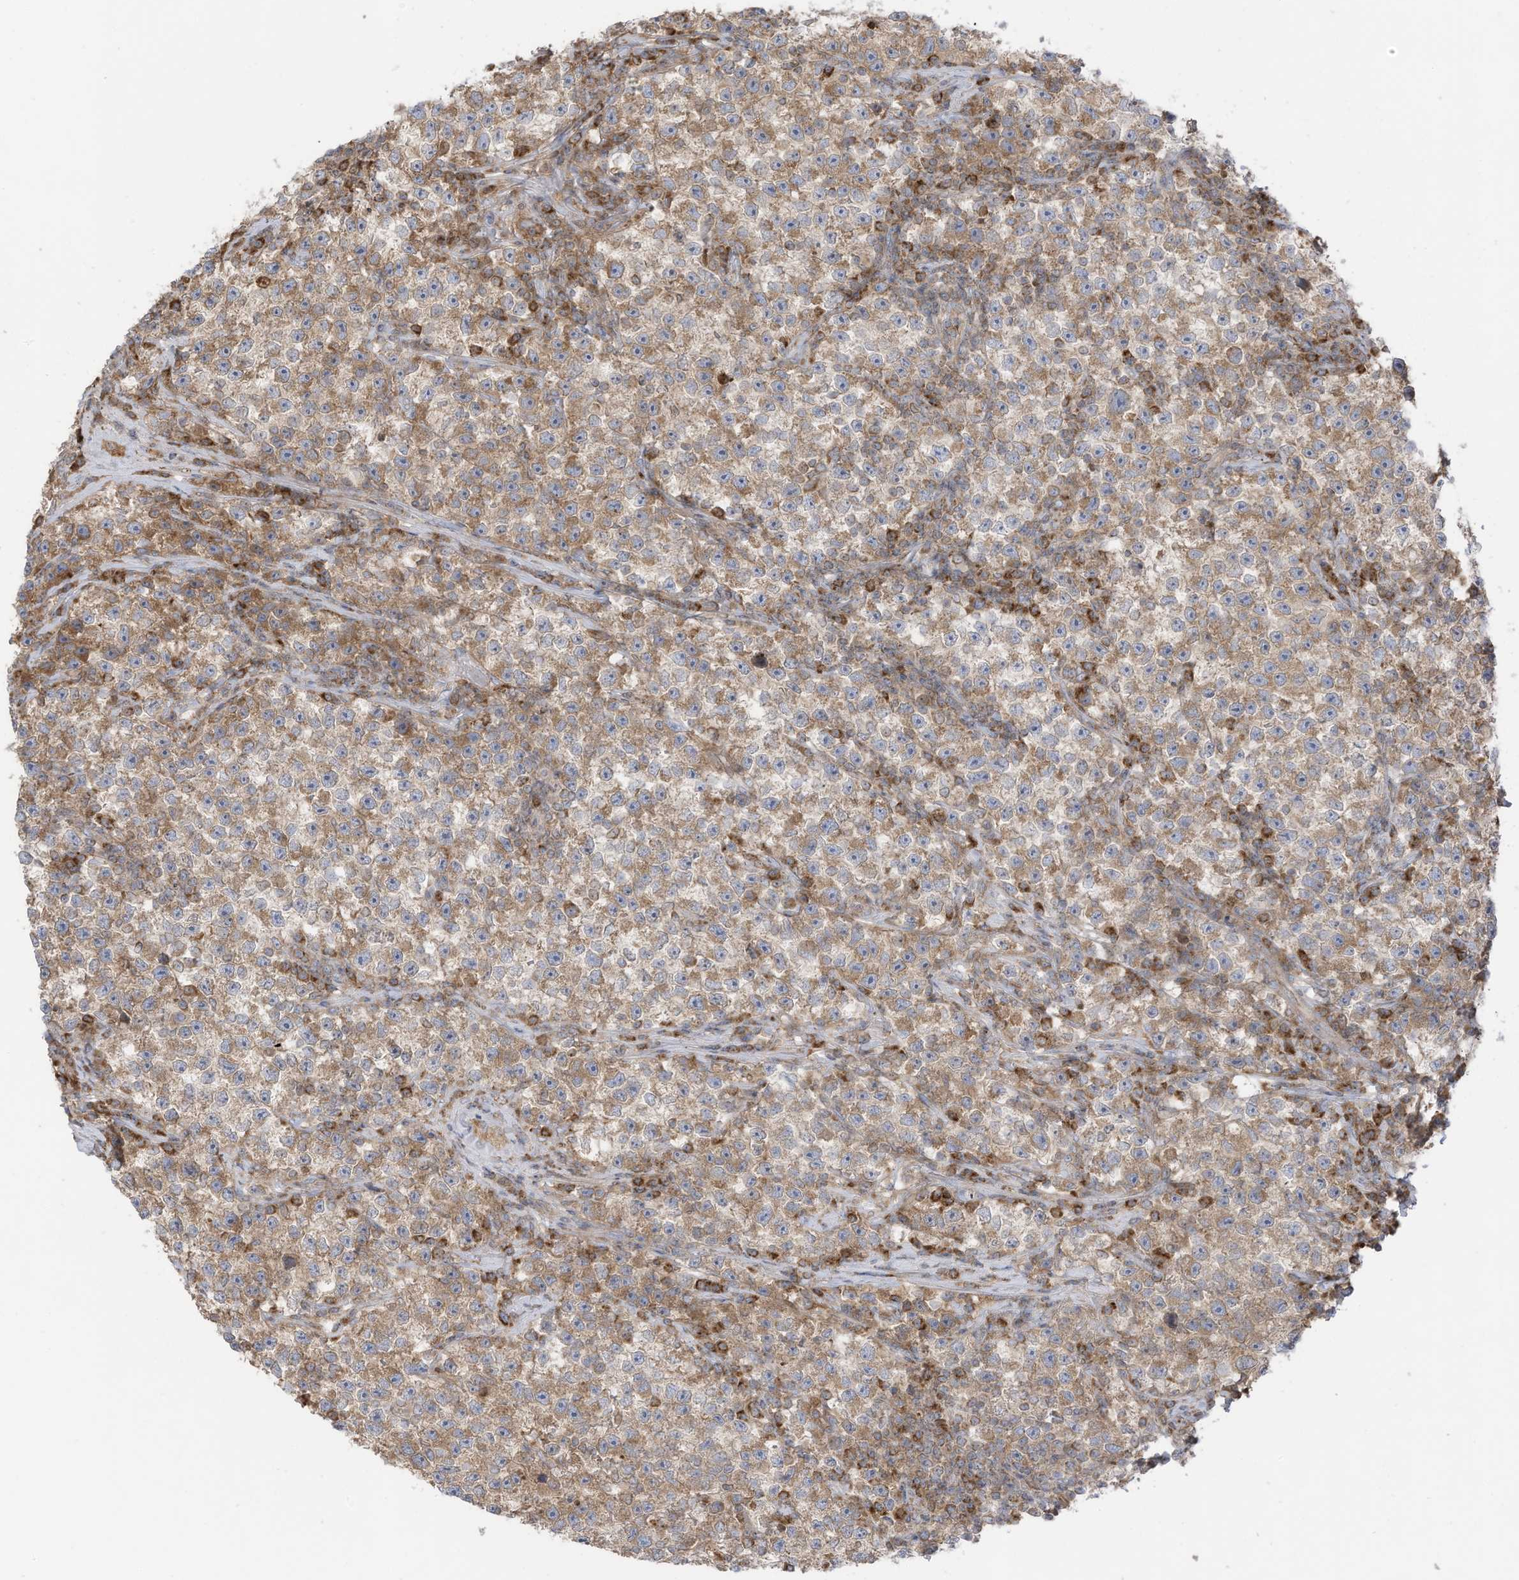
{"staining": {"intensity": "moderate", "quantity": ">75%", "location": "cytoplasmic/membranous"}, "tissue": "testis cancer", "cell_type": "Tumor cells", "image_type": "cancer", "snomed": [{"axis": "morphology", "description": "Seminoma, NOS"}, {"axis": "topography", "description": "Testis"}], "caption": "Protein analysis of testis cancer tissue exhibits moderate cytoplasmic/membranous staining in approximately >75% of tumor cells.", "gene": "CGAS", "patient": {"sex": "male", "age": 22}}